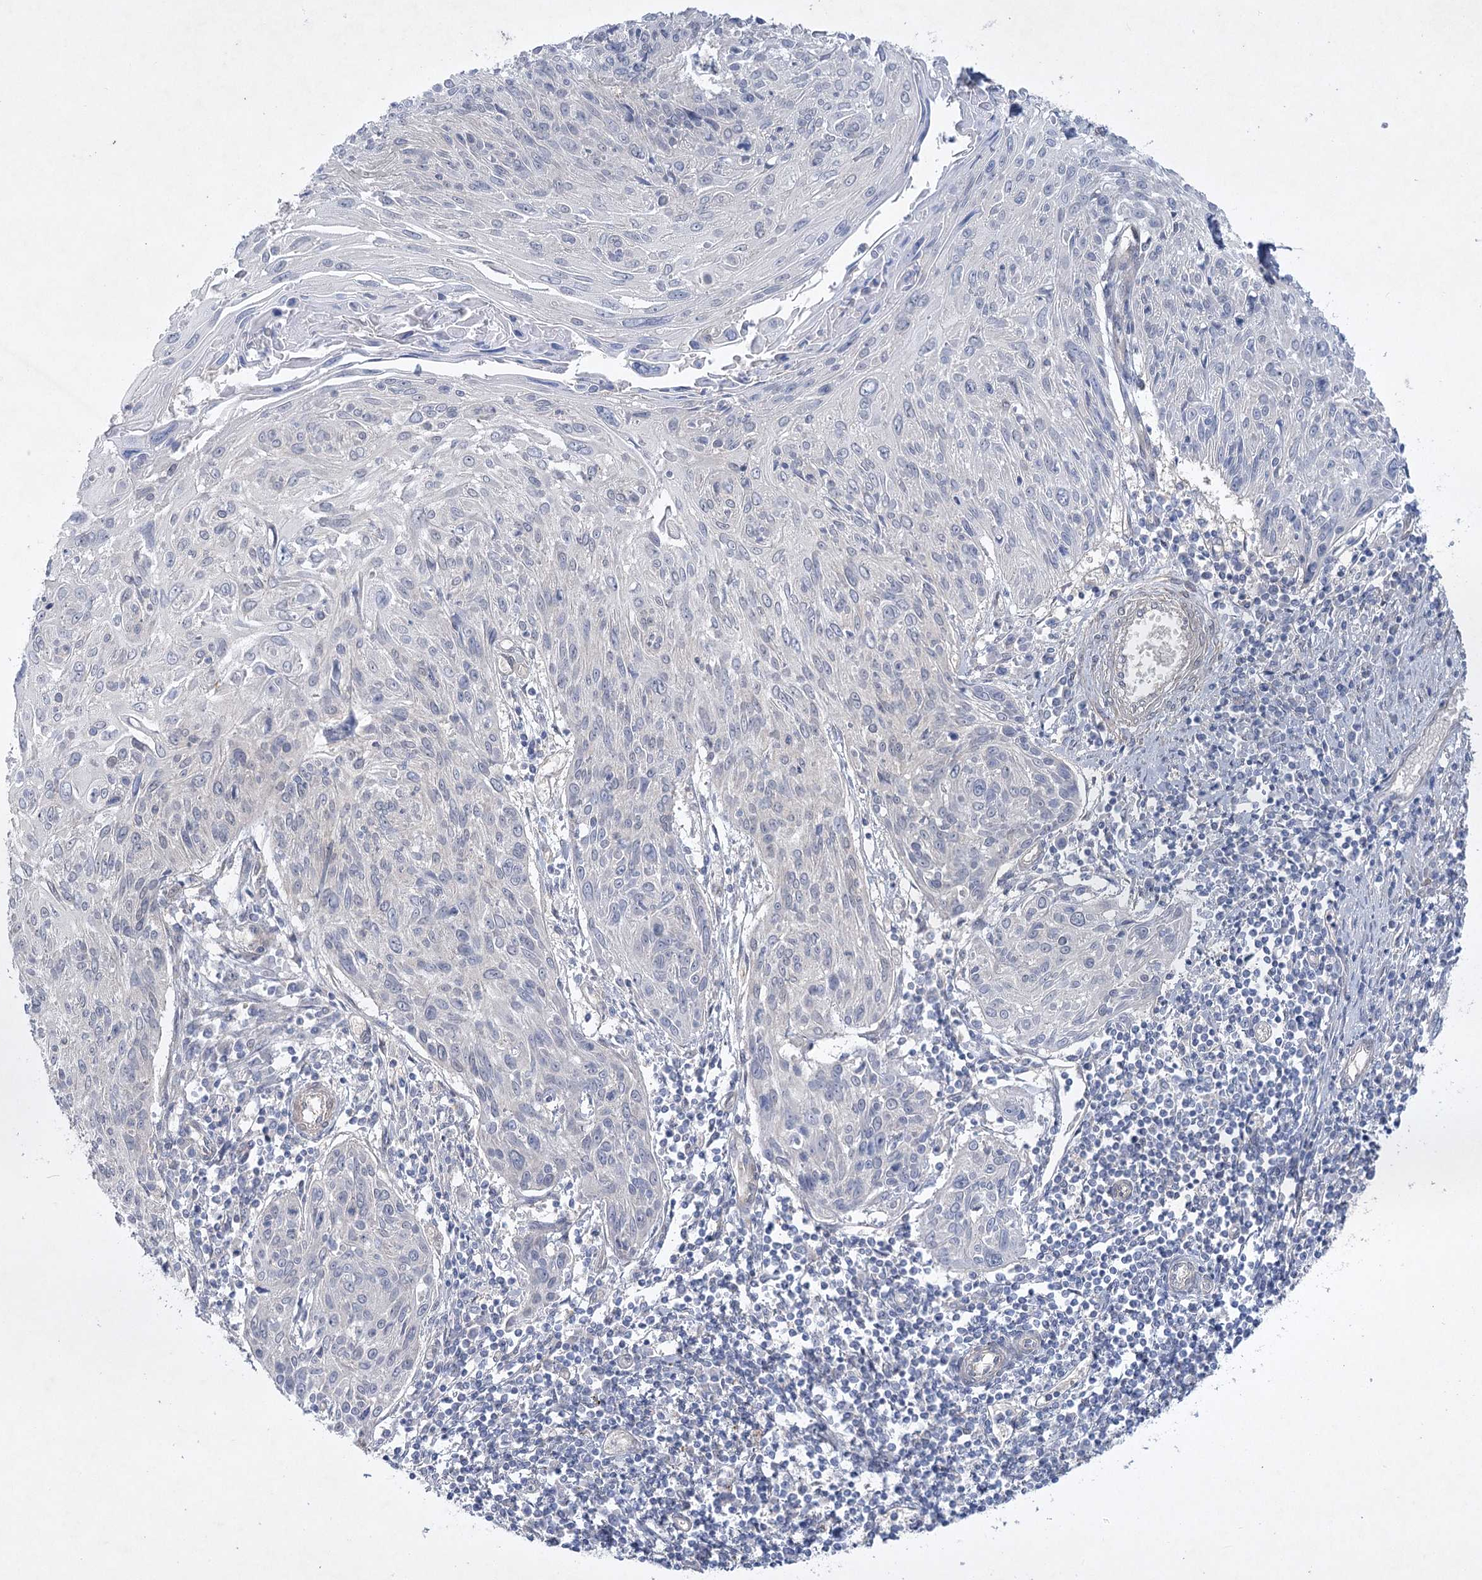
{"staining": {"intensity": "negative", "quantity": "none", "location": "none"}, "tissue": "cervical cancer", "cell_type": "Tumor cells", "image_type": "cancer", "snomed": [{"axis": "morphology", "description": "Squamous cell carcinoma, NOS"}, {"axis": "topography", "description": "Cervix"}], "caption": "A micrograph of human cervical squamous cell carcinoma is negative for staining in tumor cells.", "gene": "AAMDC", "patient": {"sex": "female", "age": 51}}